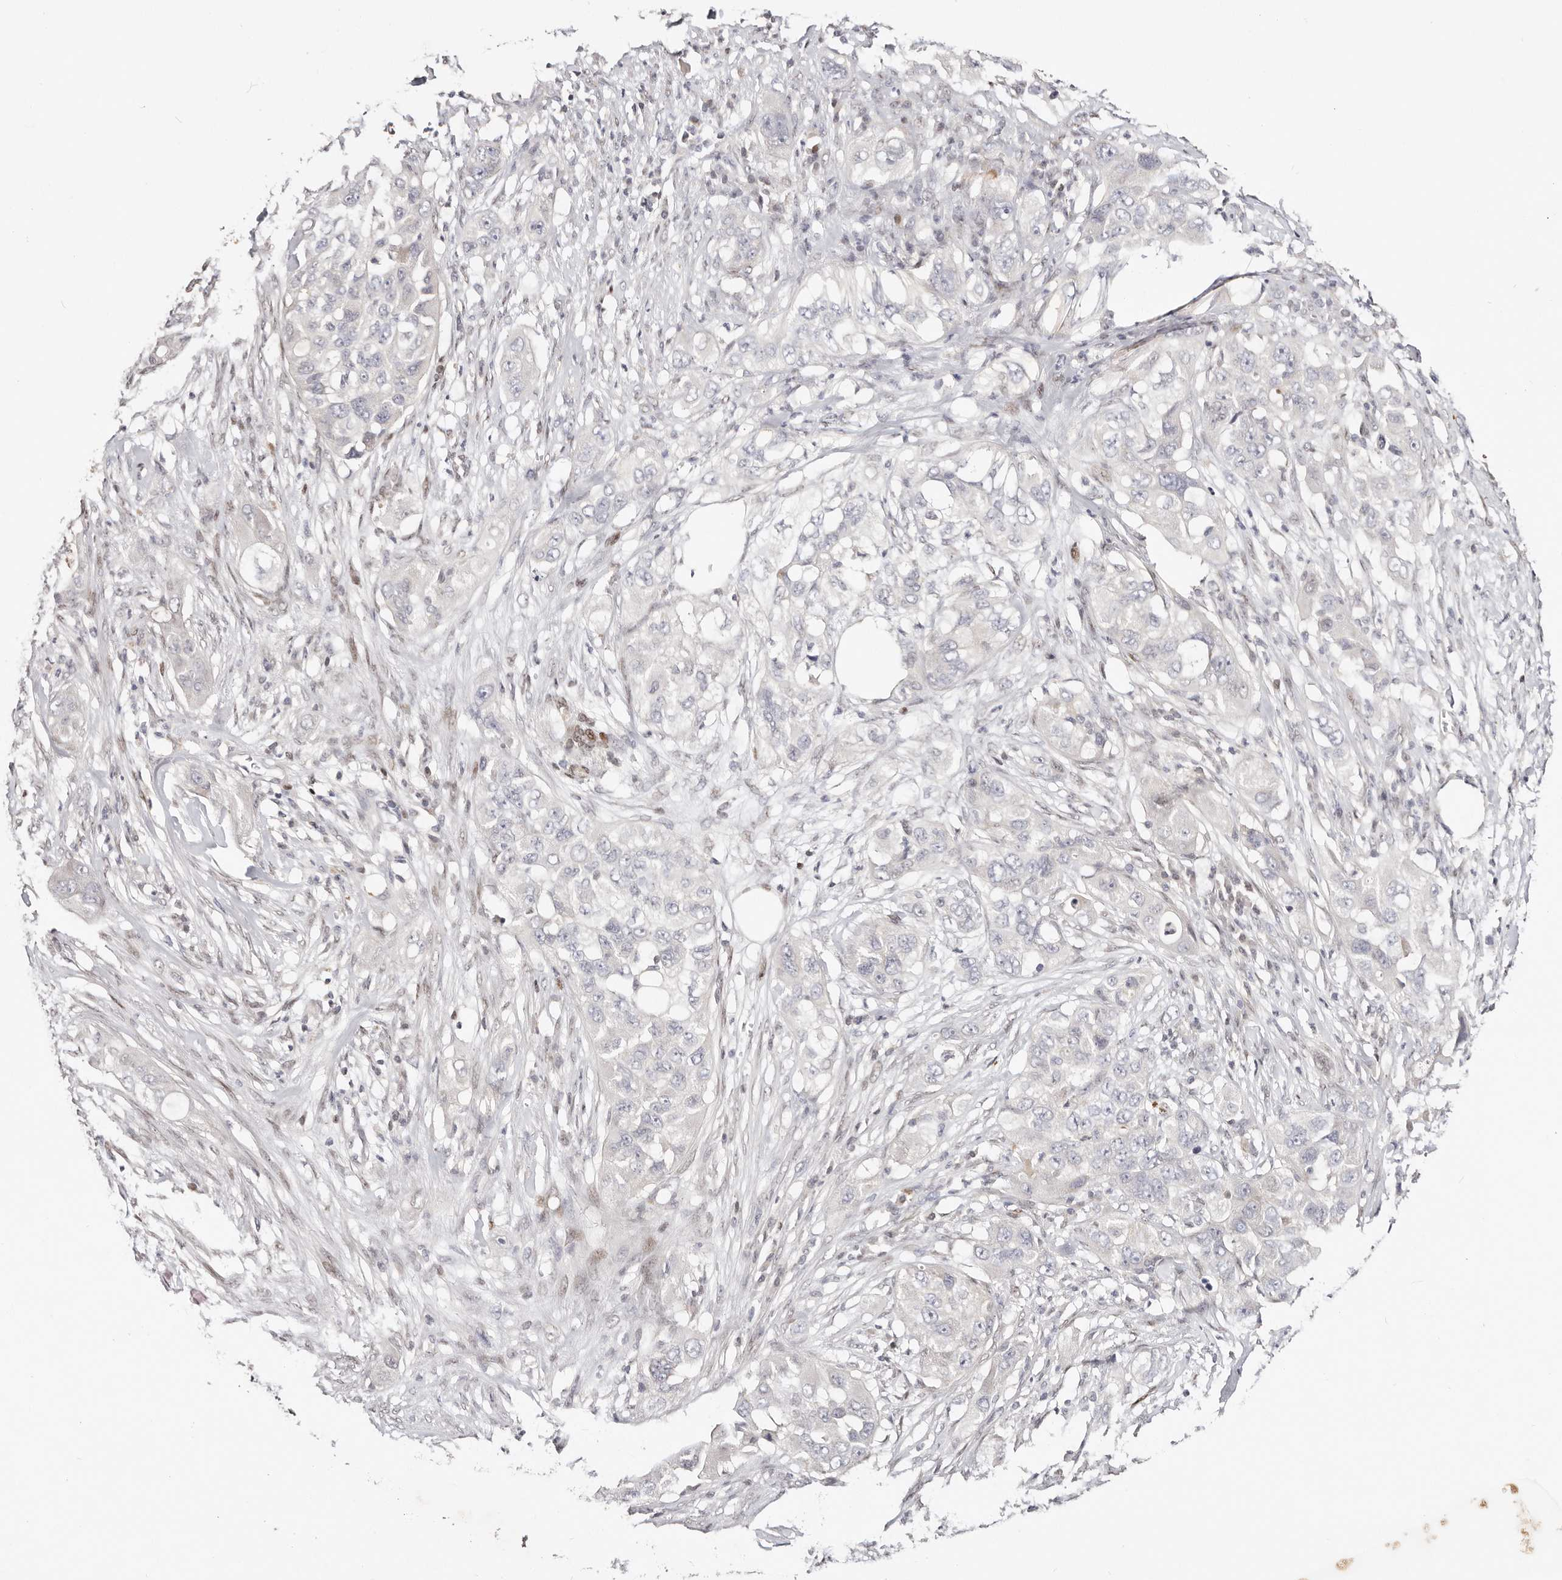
{"staining": {"intensity": "negative", "quantity": "none", "location": "none"}, "tissue": "pancreatic cancer", "cell_type": "Tumor cells", "image_type": "cancer", "snomed": [{"axis": "morphology", "description": "Adenocarcinoma, NOS"}, {"axis": "topography", "description": "Pancreas"}], "caption": "Human pancreatic adenocarcinoma stained for a protein using immunohistochemistry (IHC) shows no positivity in tumor cells.", "gene": "IQGAP3", "patient": {"sex": "female", "age": 78}}